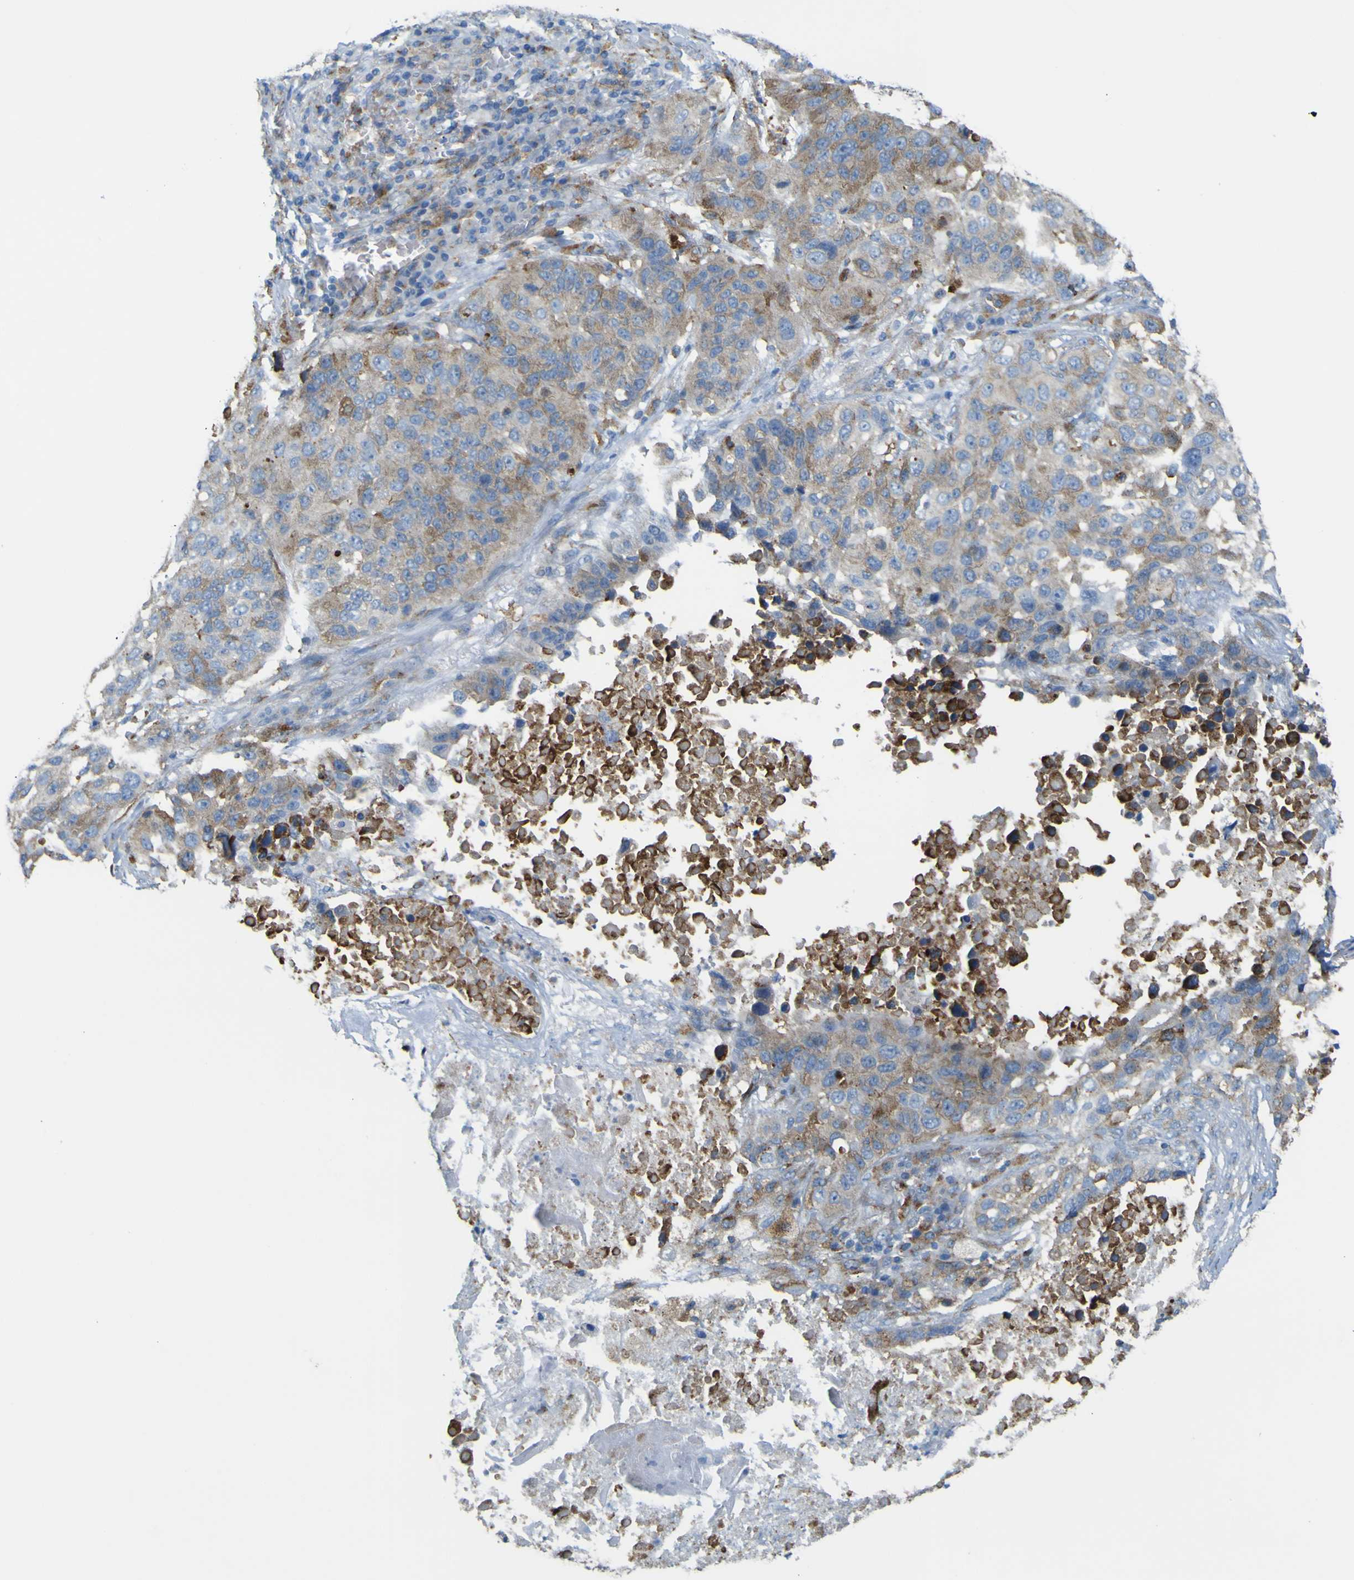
{"staining": {"intensity": "weak", "quantity": "<25%", "location": "cytoplasmic/membranous"}, "tissue": "lung cancer", "cell_type": "Tumor cells", "image_type": "cancer", "snomed": [{"axis": "morphology", "description": "Squamous cell carcinoma, NOS"}, {"axis": "topography", "description": "Lung"}], "caption": "Squamous cell carcinoma (lung) was stained to show a protein in brown. There is no significant positivity in tumor cells.", "gene": "IGF2R", "patient": {"sex": "male", "age": 57}}